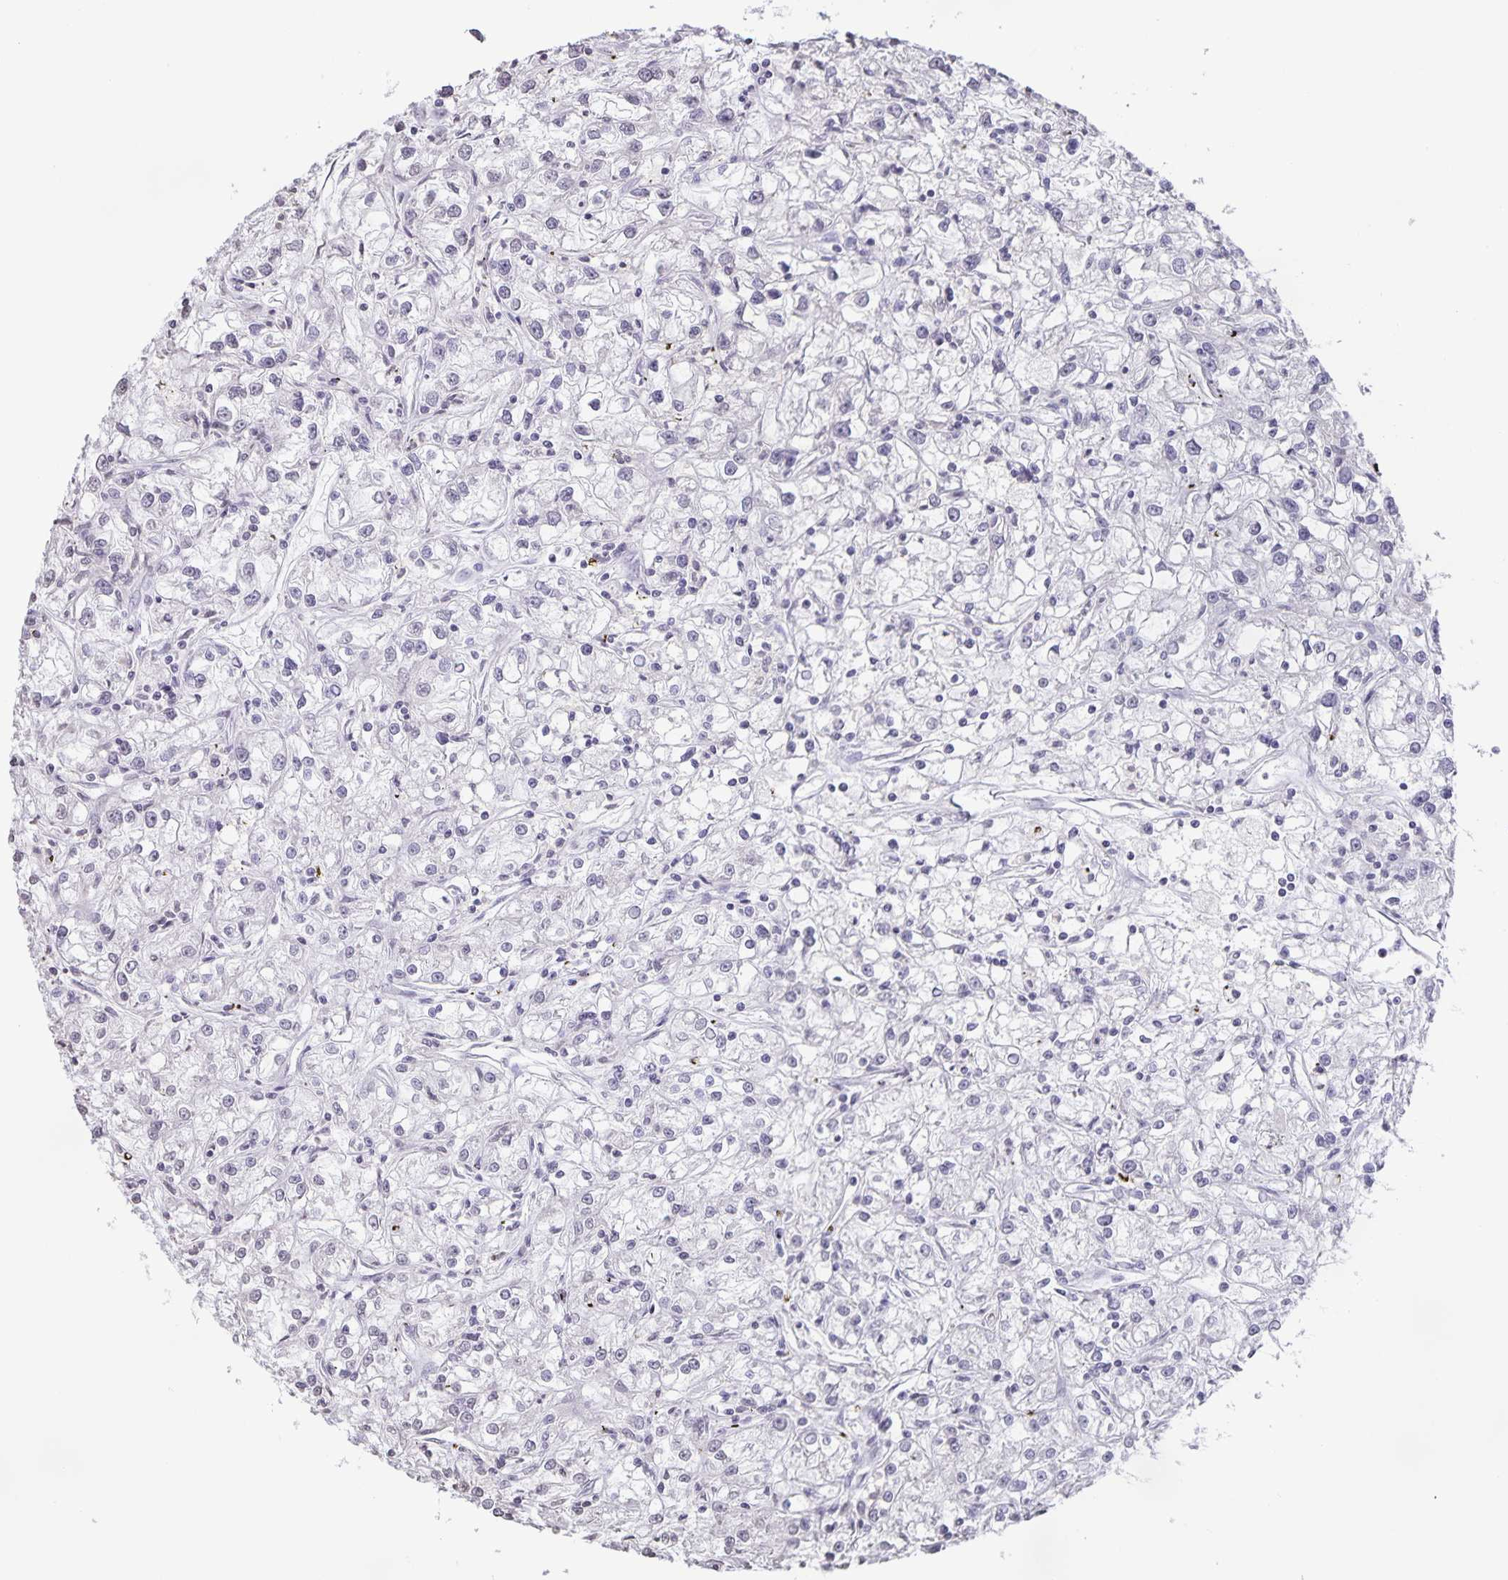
{"staining": {"intensity": "negative", "quantity": "none", "location": "none"}, "tissue": "renal cancer", "cell_type": "Tumor cells", "image_type": "cancer", "snomed": [{"axis": "morphology", "description": "Adenocarcinoma, NOS"}, {"axis": "topography", "description": "Kidney"}], "caption": "An image of human renal adenocarcinoma is negative for staining in tumor cells.", "gene": "AQP4", "patient": {"sex": "female", "age": 59}}